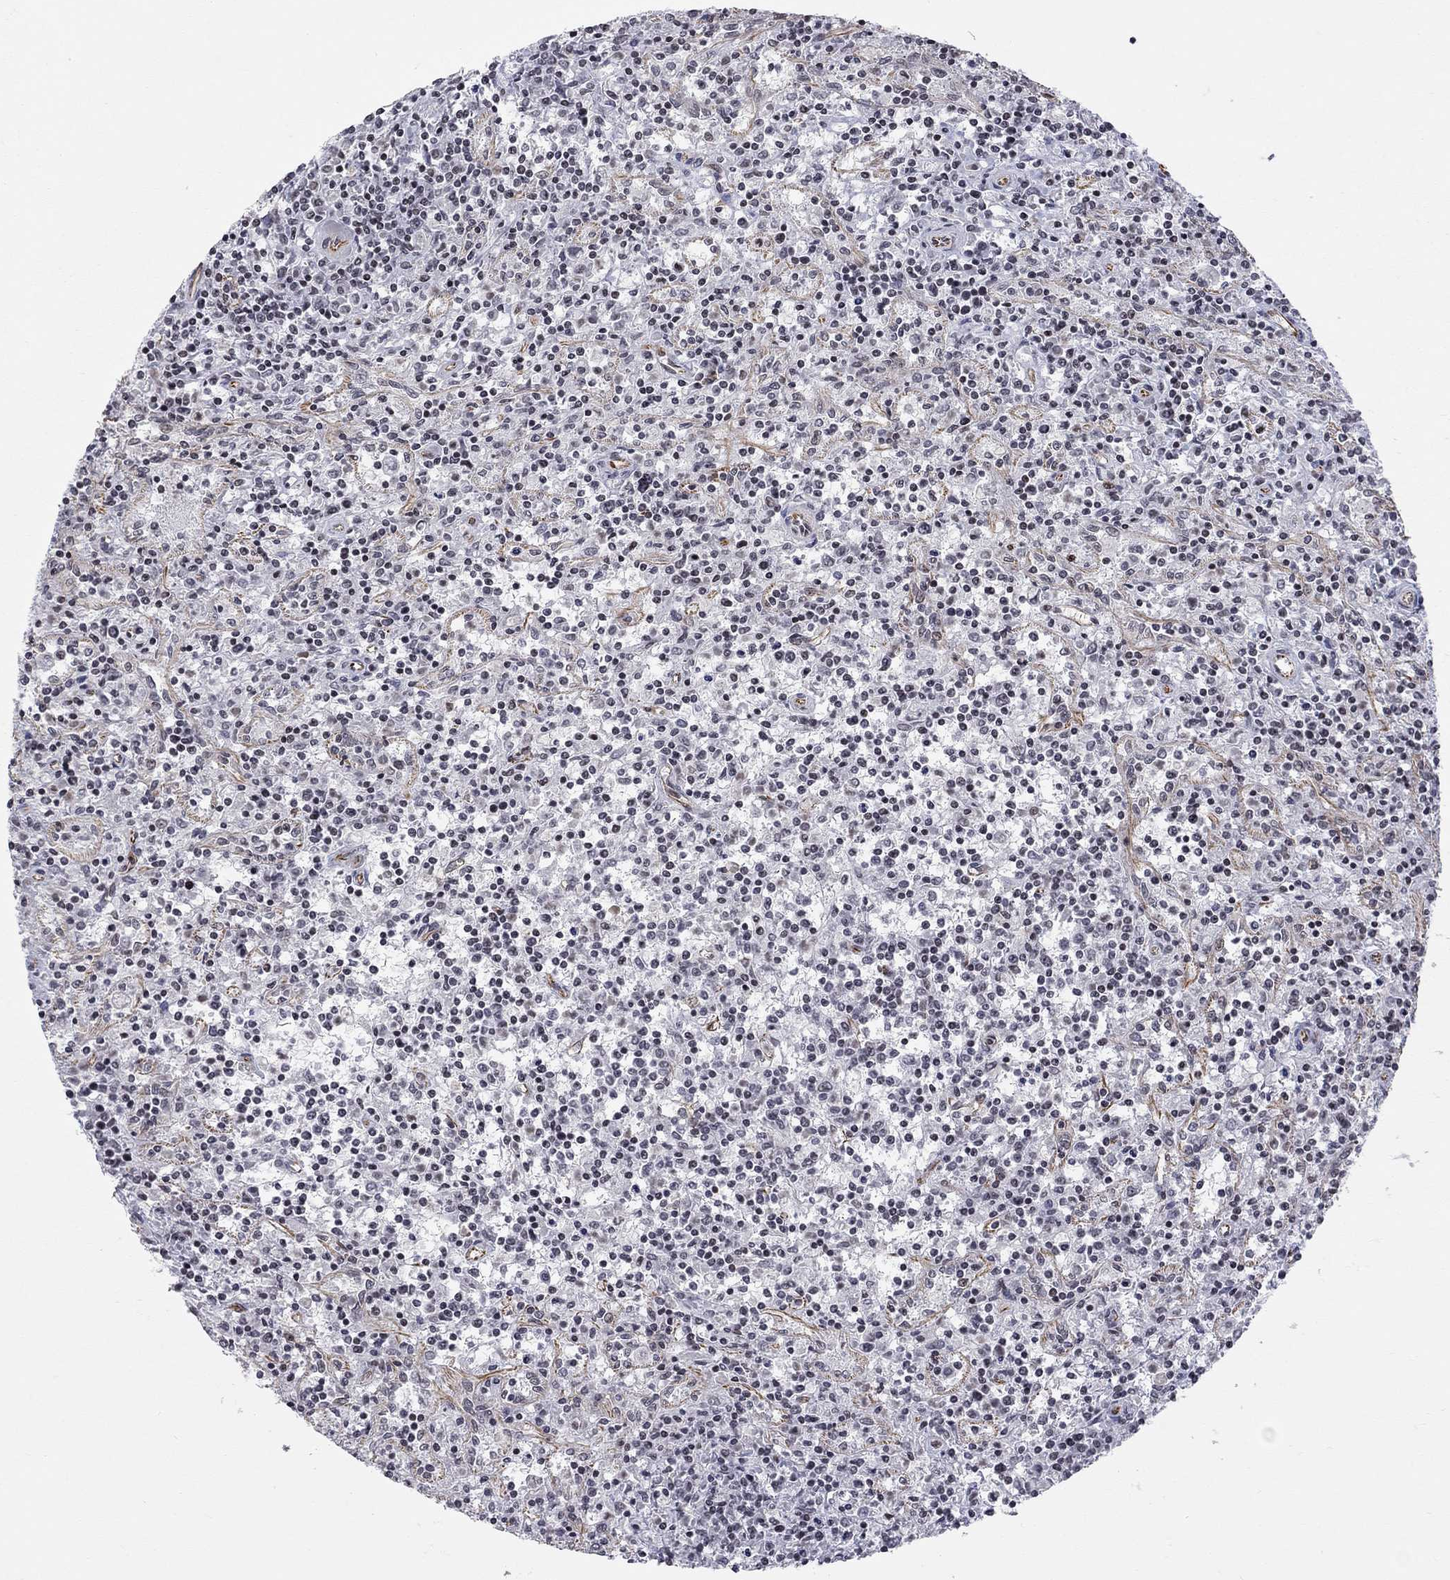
{"staining": {"intensity": "negative", "quantity": "none", "location": "none"}, "tissue": "lymphoma", "cell_type": "Tumor cells", "image_type": "cancer", "snomed": [{"axis": "morphology", "description": "Malignant lymphoma, non-Hodgkin's type, Low grade"}, {"axis": "topography", "description": "Spleen"}], "caption": "Histopathology image shows no significant protein positivity in tumor cells of malignant lymphoma, non-Hodgkin's type (low-grade).", "gene": "MTNR1B", "patient": {"sex": "male", "age": 62}}